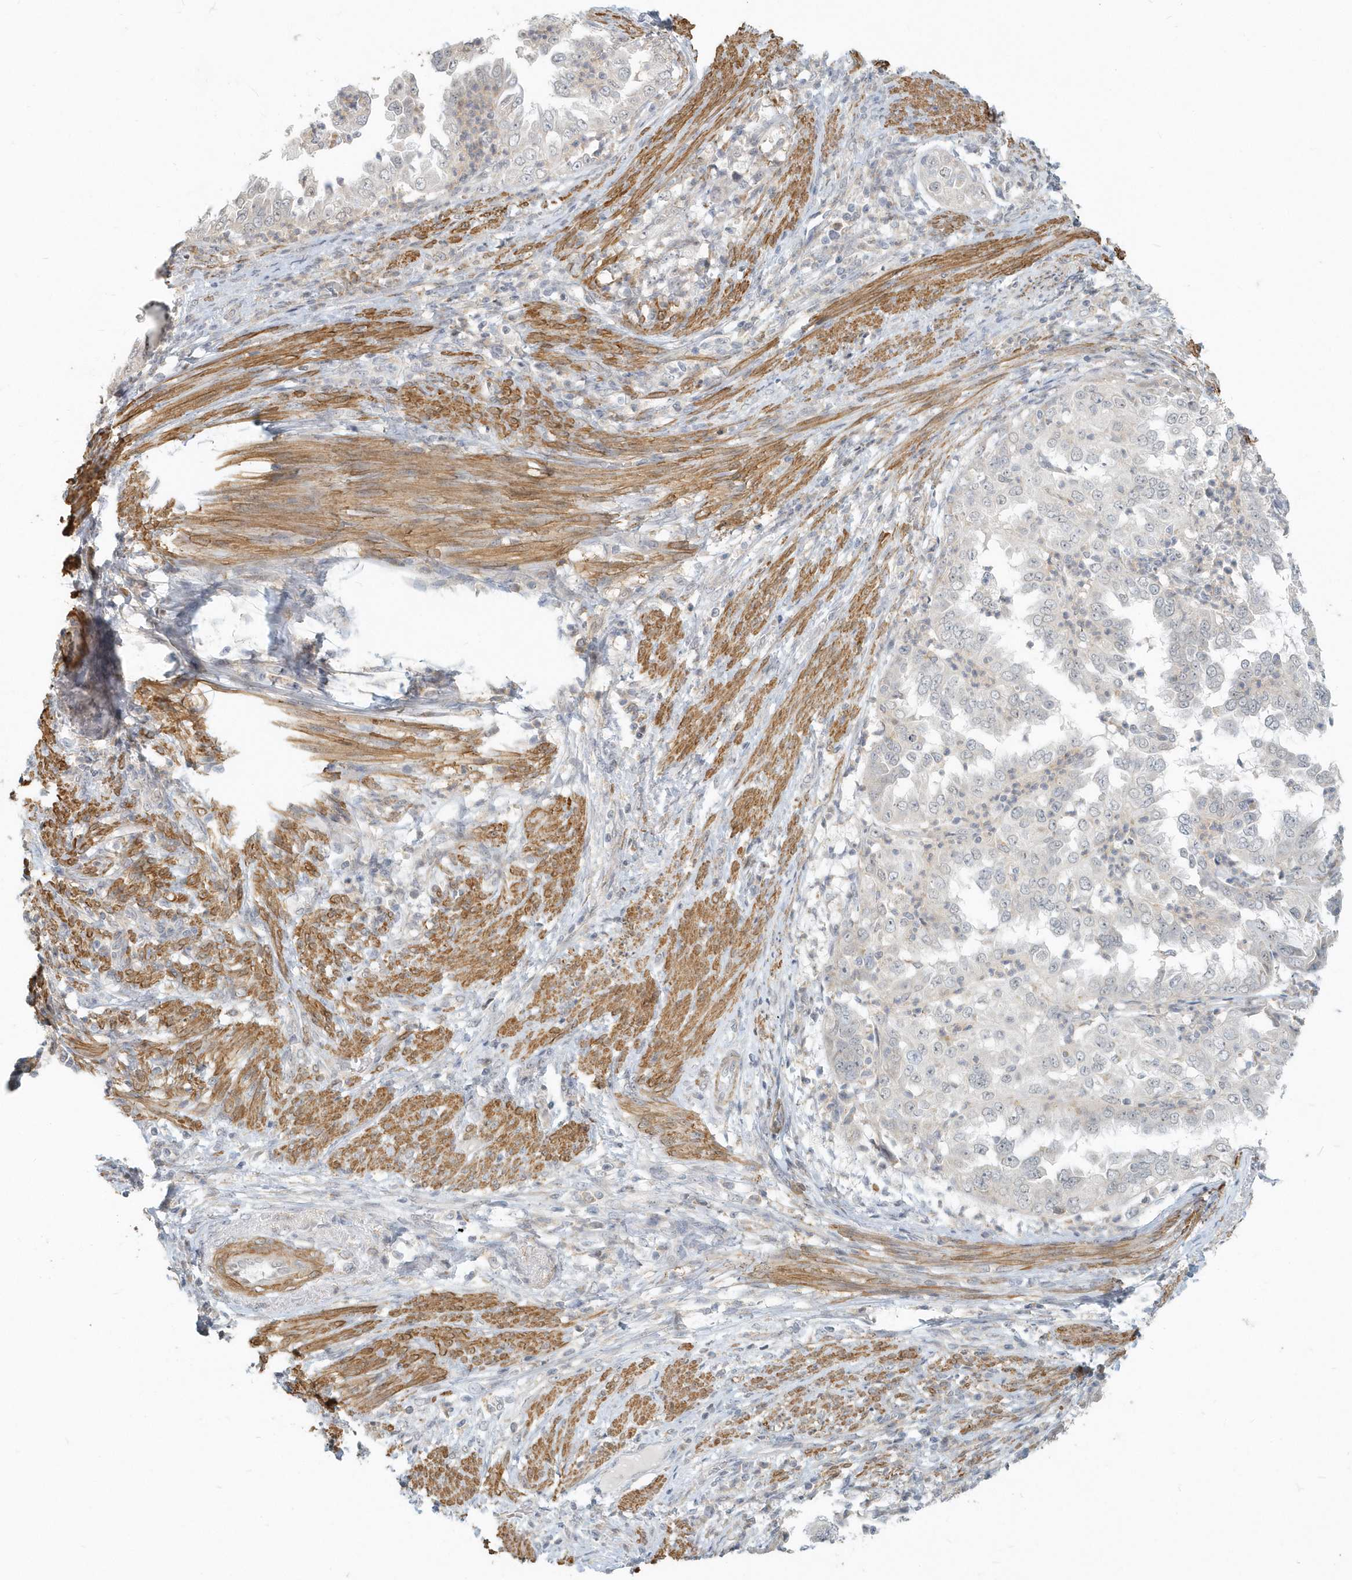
{"staining": {"intensity": "negative", "quantity": "none", "location": "none"}, "tissue": "endometrial cancer", "cell_type": "Tumor cells", "image_type": "cancer", "snomed": [{"axis": "morphology", "description": "Adenocarcinoma, NOS"}, {"axis": "topography", "description": "Endometrium"}], "caption": "Photomicrograph shows no significant protein positivity in tumor cells of endometrial adenocarcinoma. (Brightfield microscopy of DAB IHC at high magnification).", "gene": "NAPB", "patient": {"sex": "female", "age": 85}}